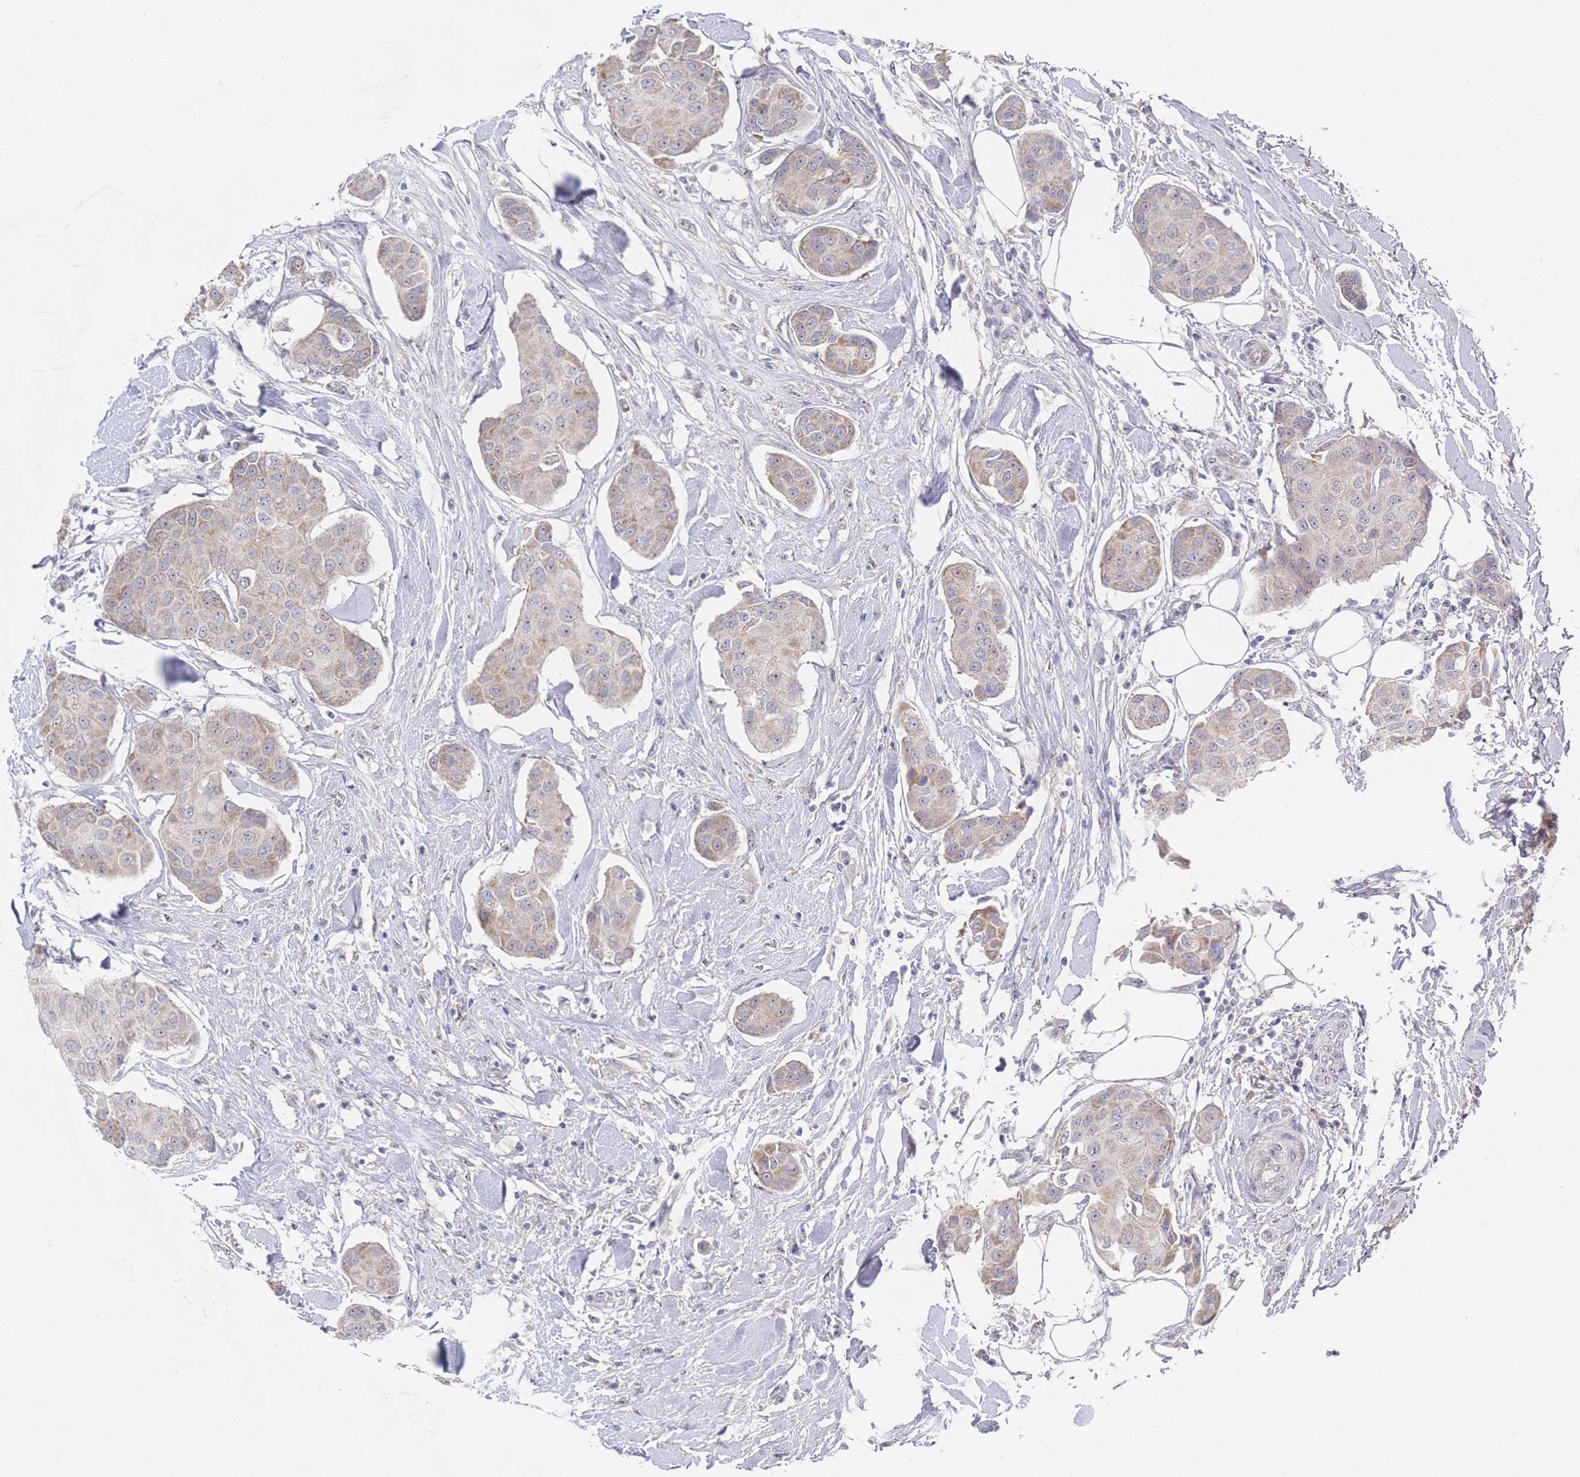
{"staining": {"intensity": "weak", "quantity": "25%-75%", "location": "cytoplasmic/membranous"}, "tissue": "breast cancer", "cell_type": "Tumor cells", "image_type": "cancer", "snomed": [{"axis": "morphology", "description": "Duct carcinoma"}, {"axis": "topography", "description": "Breast"}, {"axis": "topography", "description": "Lymph node"}], "caption": "Immunohistochemical staining of human breast intraductal carcinoma demonstrates weak cytoplasmic/membranous protein staining in about 25%-75% of tumor cells. Using DAB (3,3'-diaminobenzidine) (brown) and hematoxylin (blue) stains, captured at high magnification using brightfield microscopy.", "gene": "ZNF142", "patient": {"sex": "female", "age": 80}}